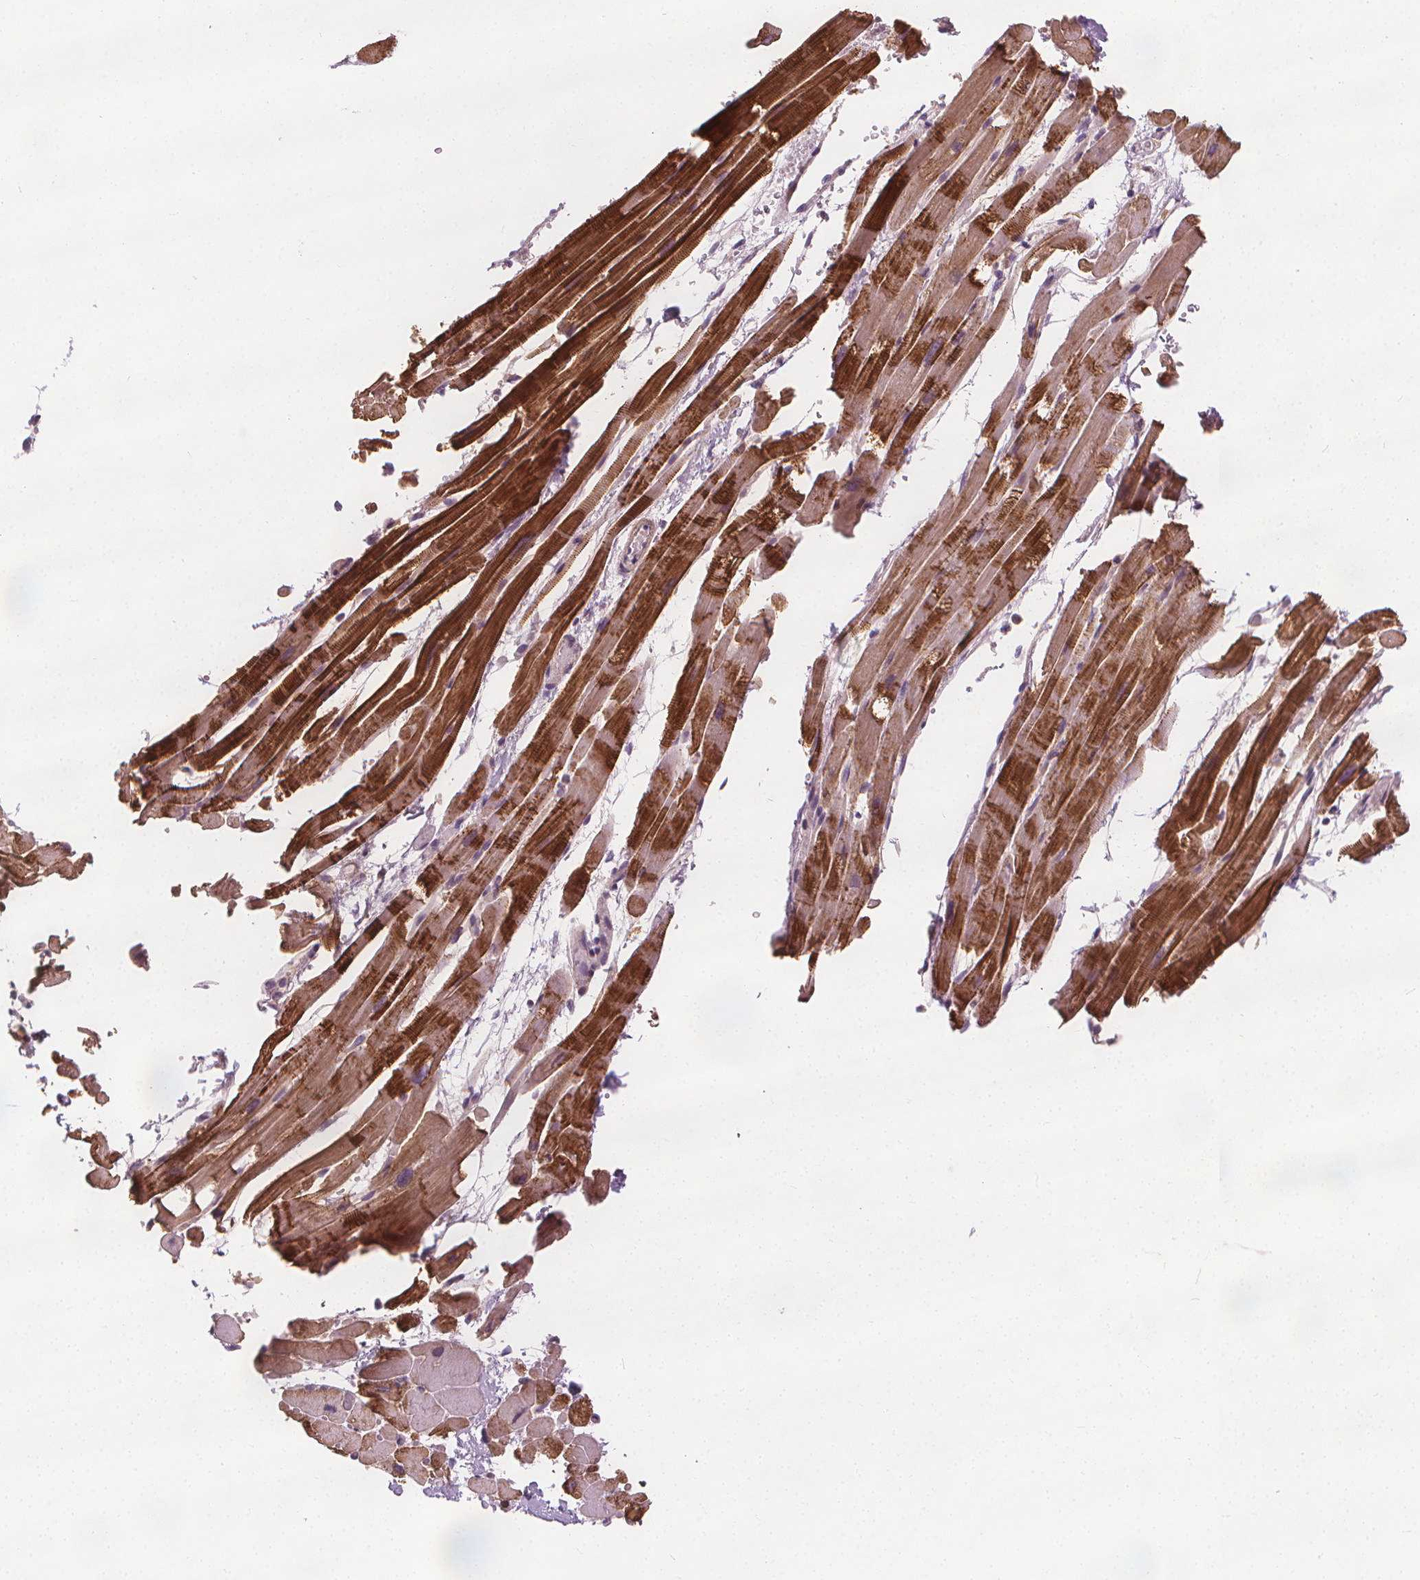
{"staining": {"intensity": "strong", "quantity": ">75%", "location": "cytoplasmic/membranous"}, "tissue": "heart muscle", "cell_type": "Cardiomyocytes", "image_type": "normal", "snomed": [{"axis": "morphology", "description": "Normal tissue, NOS"}, {"axis": "topography", "description": "Heart"}], "caption": "Strong cytoplasmic/membranous positivity for a protein is appreciated in about >75% of cardiomyocytes of benign heart muscle using IHC.", "gene": "RAB20", "patient": {"sex": "male", "age": 37}}